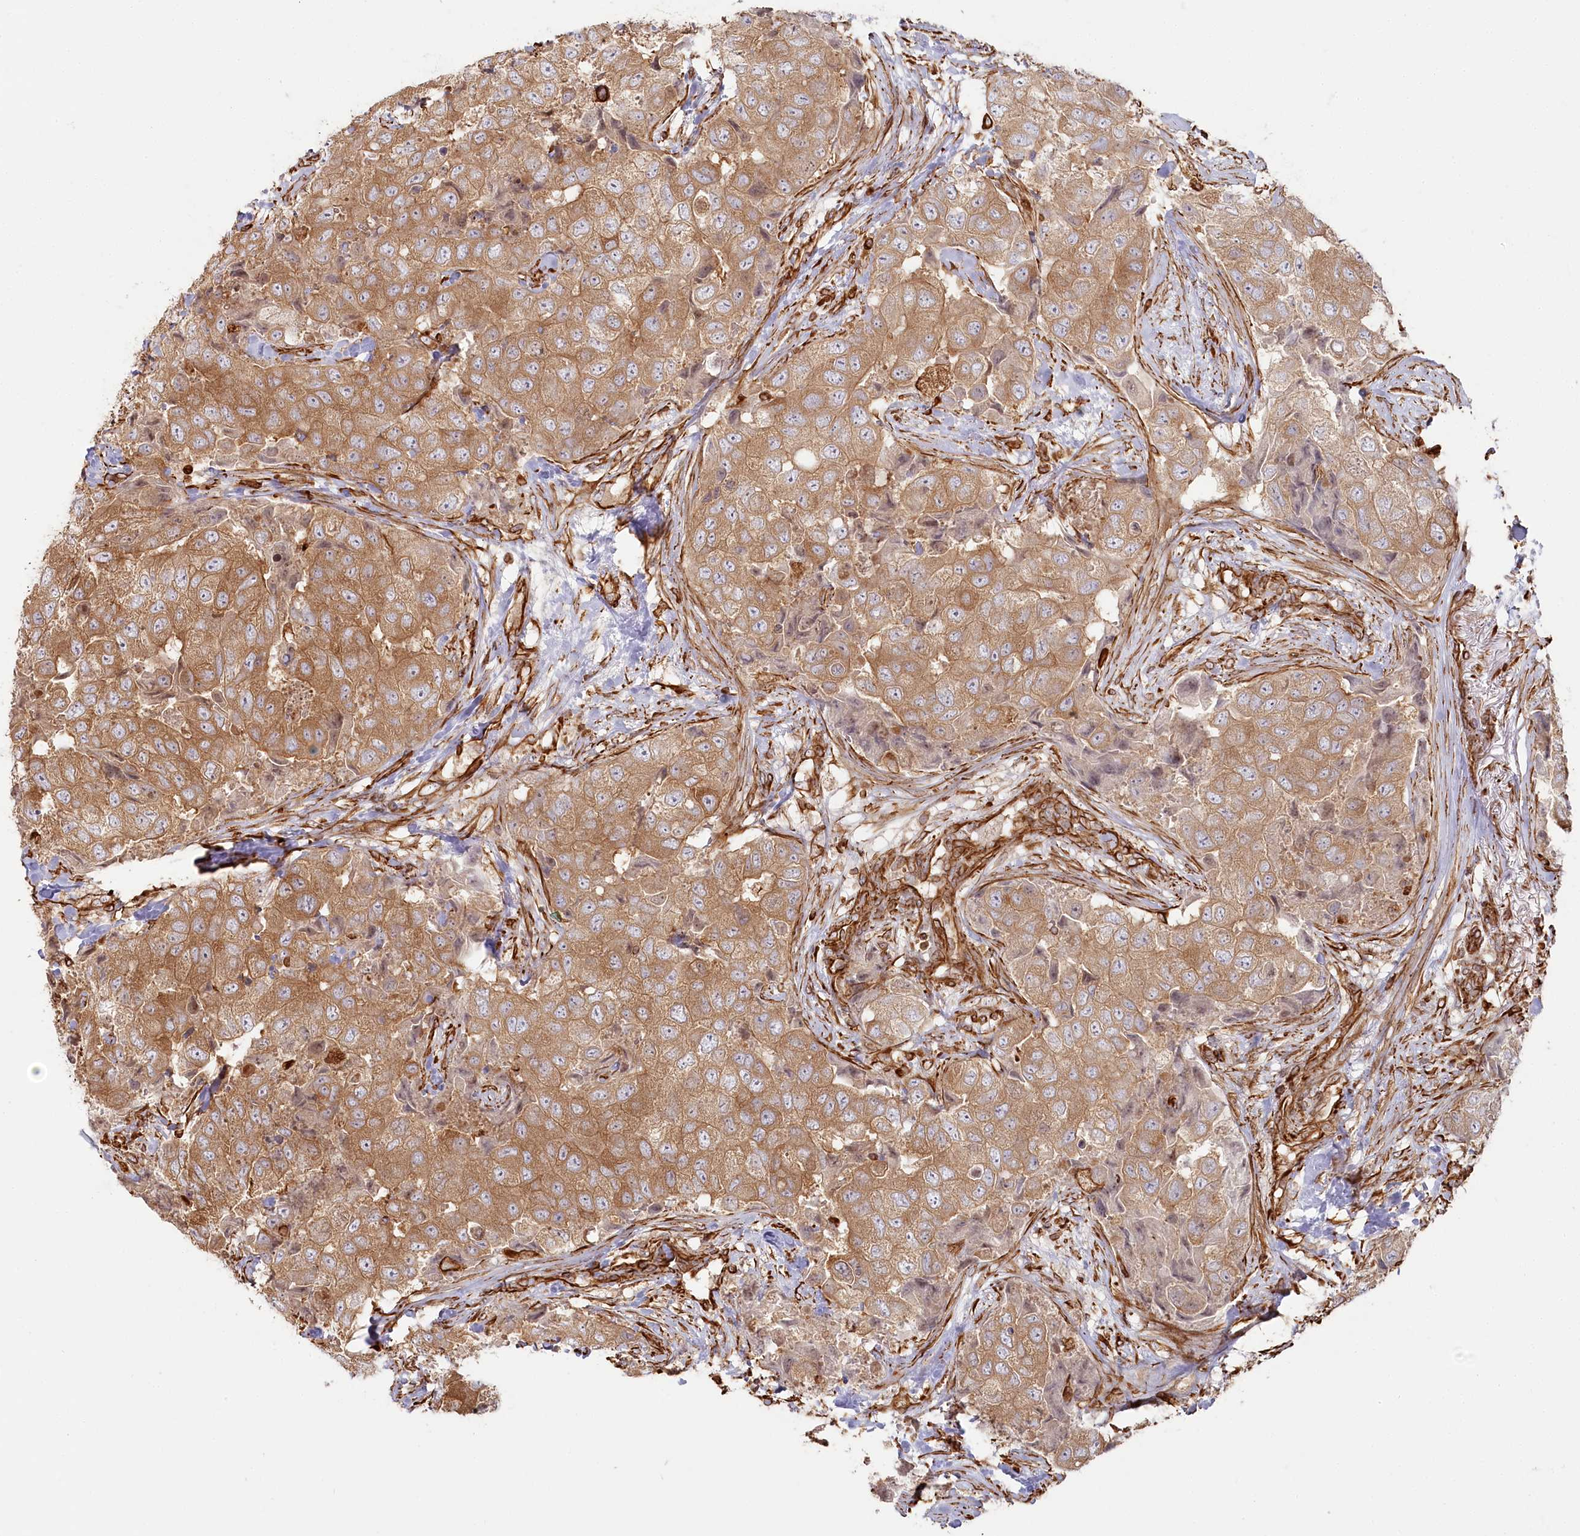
{"staining": {"intensity": "moderate", "quantity": ">75%", "location": "cytoplasmic/membranous"}, "tissue": "breast cancer", "cell_type": "Tumor cells", "image_type": "cancer", "snomed": [{"axis": "morphology", "description": "Duct carcinoma"}, {"axis": "topography", "description": "Breast"}], "caption": "Immunohistochemistry image of neoplastic tissue: breast cancer stained using IHC demonstrates medium levels of moderate protein expression localized specifically in the cytoplasmic/membranous of tumor cells, appearing as a cytoplasmic/membranous brown color.", "gene": "TTC1", "patient": {"sex": "female", "age": 62}}